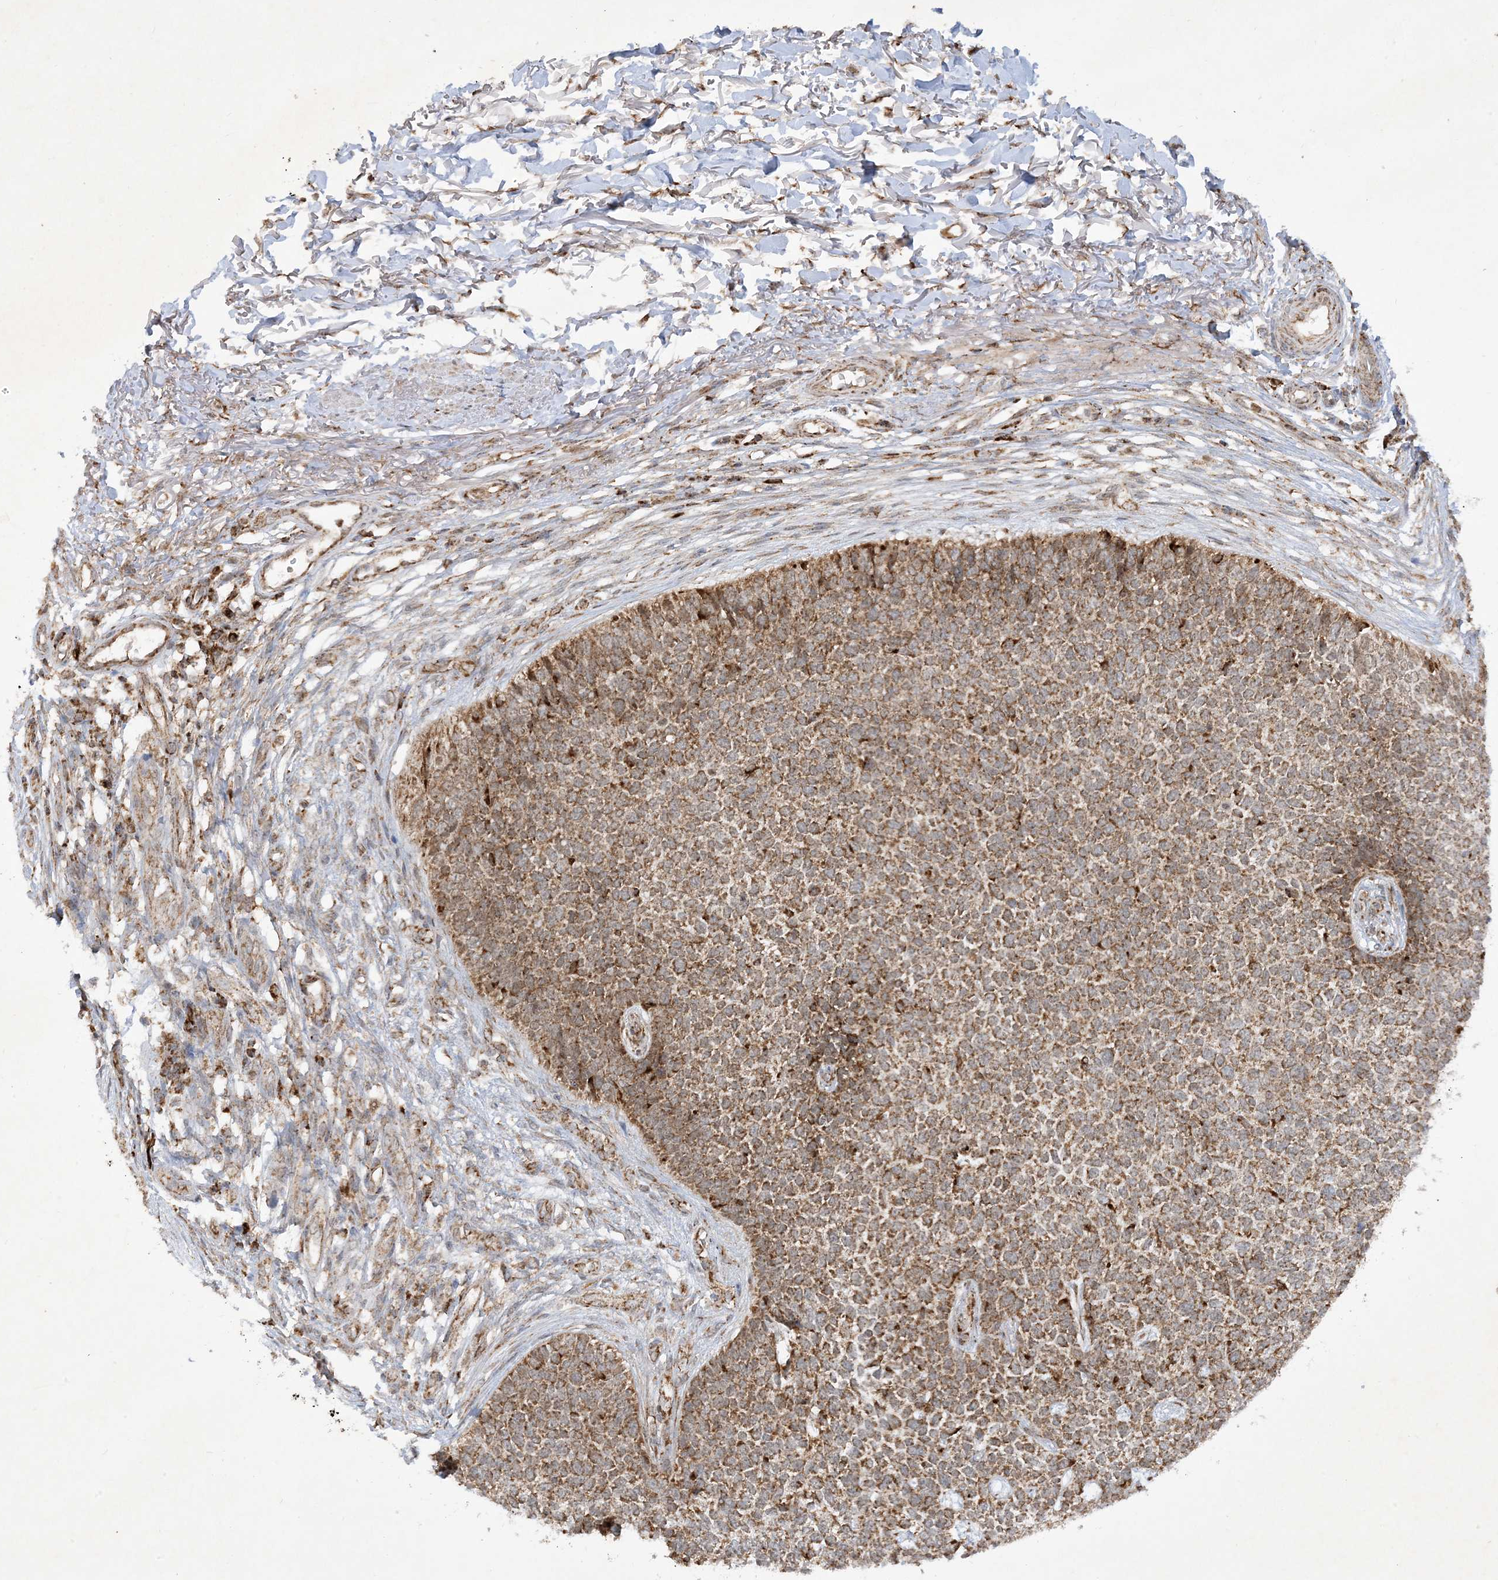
{"staining": {"intensity": "moderate", "quantity": ">75%", "location": "cytoplasmic/membranous"}, "tissue": "skin cancer", "cell_type": "Tumor cells", "image_type": "cancer", "snomed": [{"axis": "morphology", "description": "Basal cell carcinoma"}, {"axis": "topography", "description": "Skin"}], "caption": "Human skin cancer stained with a protein marker demonstrates moderate staining in tumor cells.", "gene": "NDUFAF3", "patient": {"sex": "female", "age": 84}}